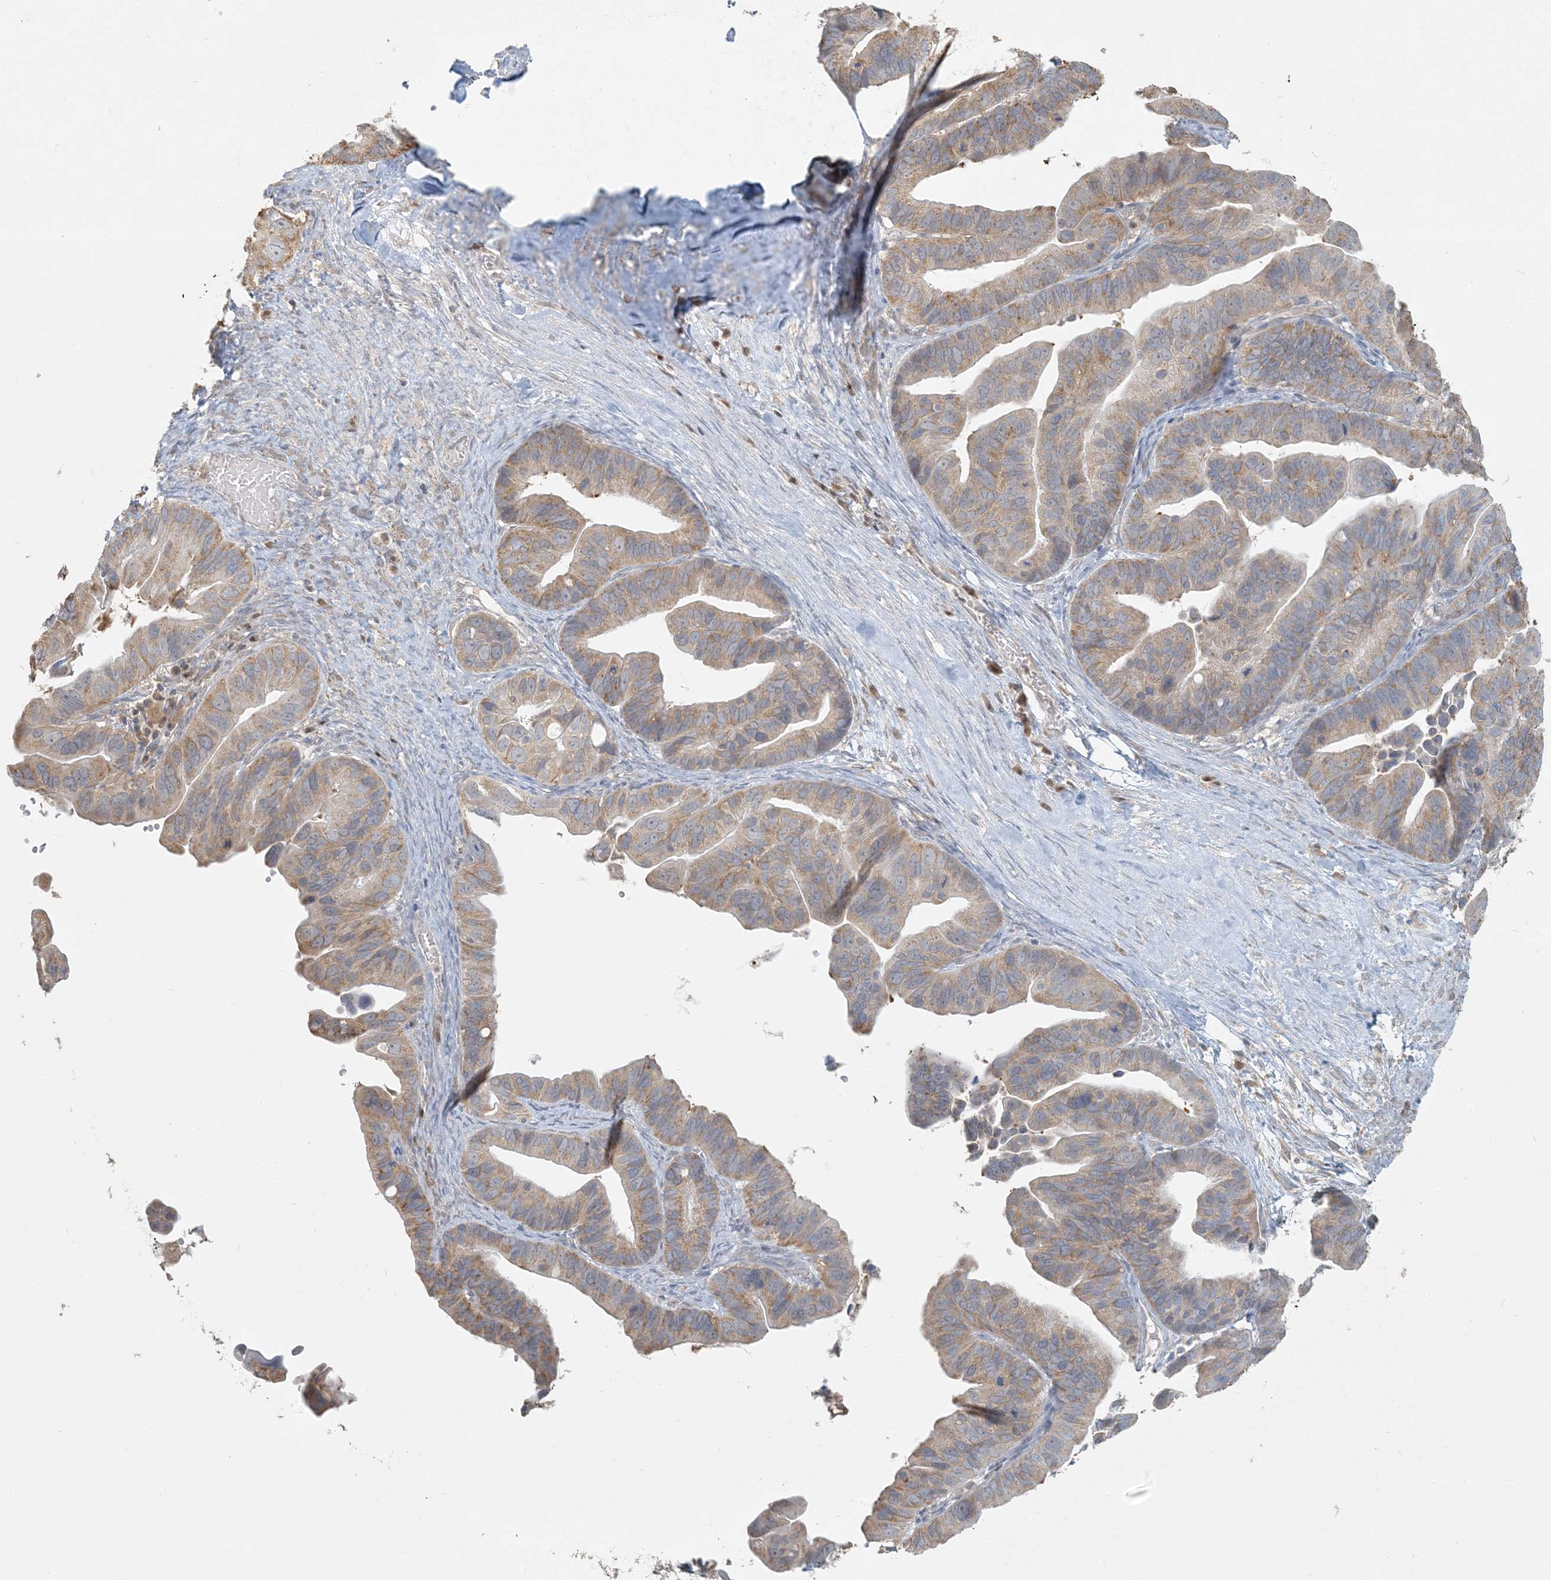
{"staining": {"intensity": "weak", "quantity": ">75%", "location": "cytoplasmic/membranous"}, "tissue": "ovarian cancer", "cell_type": "Tumor cells", "image_type": "cancer", "snomed": [{"axis": "morphology", "description": "Cystadenocarcinoma, serous, NOS"}, {"axis": "topography", "description": "Ovary"}], "caption": "Serous cystadenocarcinoma (ovarian) was stained to show a protein in brown. There is low levels of weak cytoplasmic/membranous staining in approximately >75% of tumor cells.", "gene": "HACL1", "patient": {"sex": "female", "age": 56}}